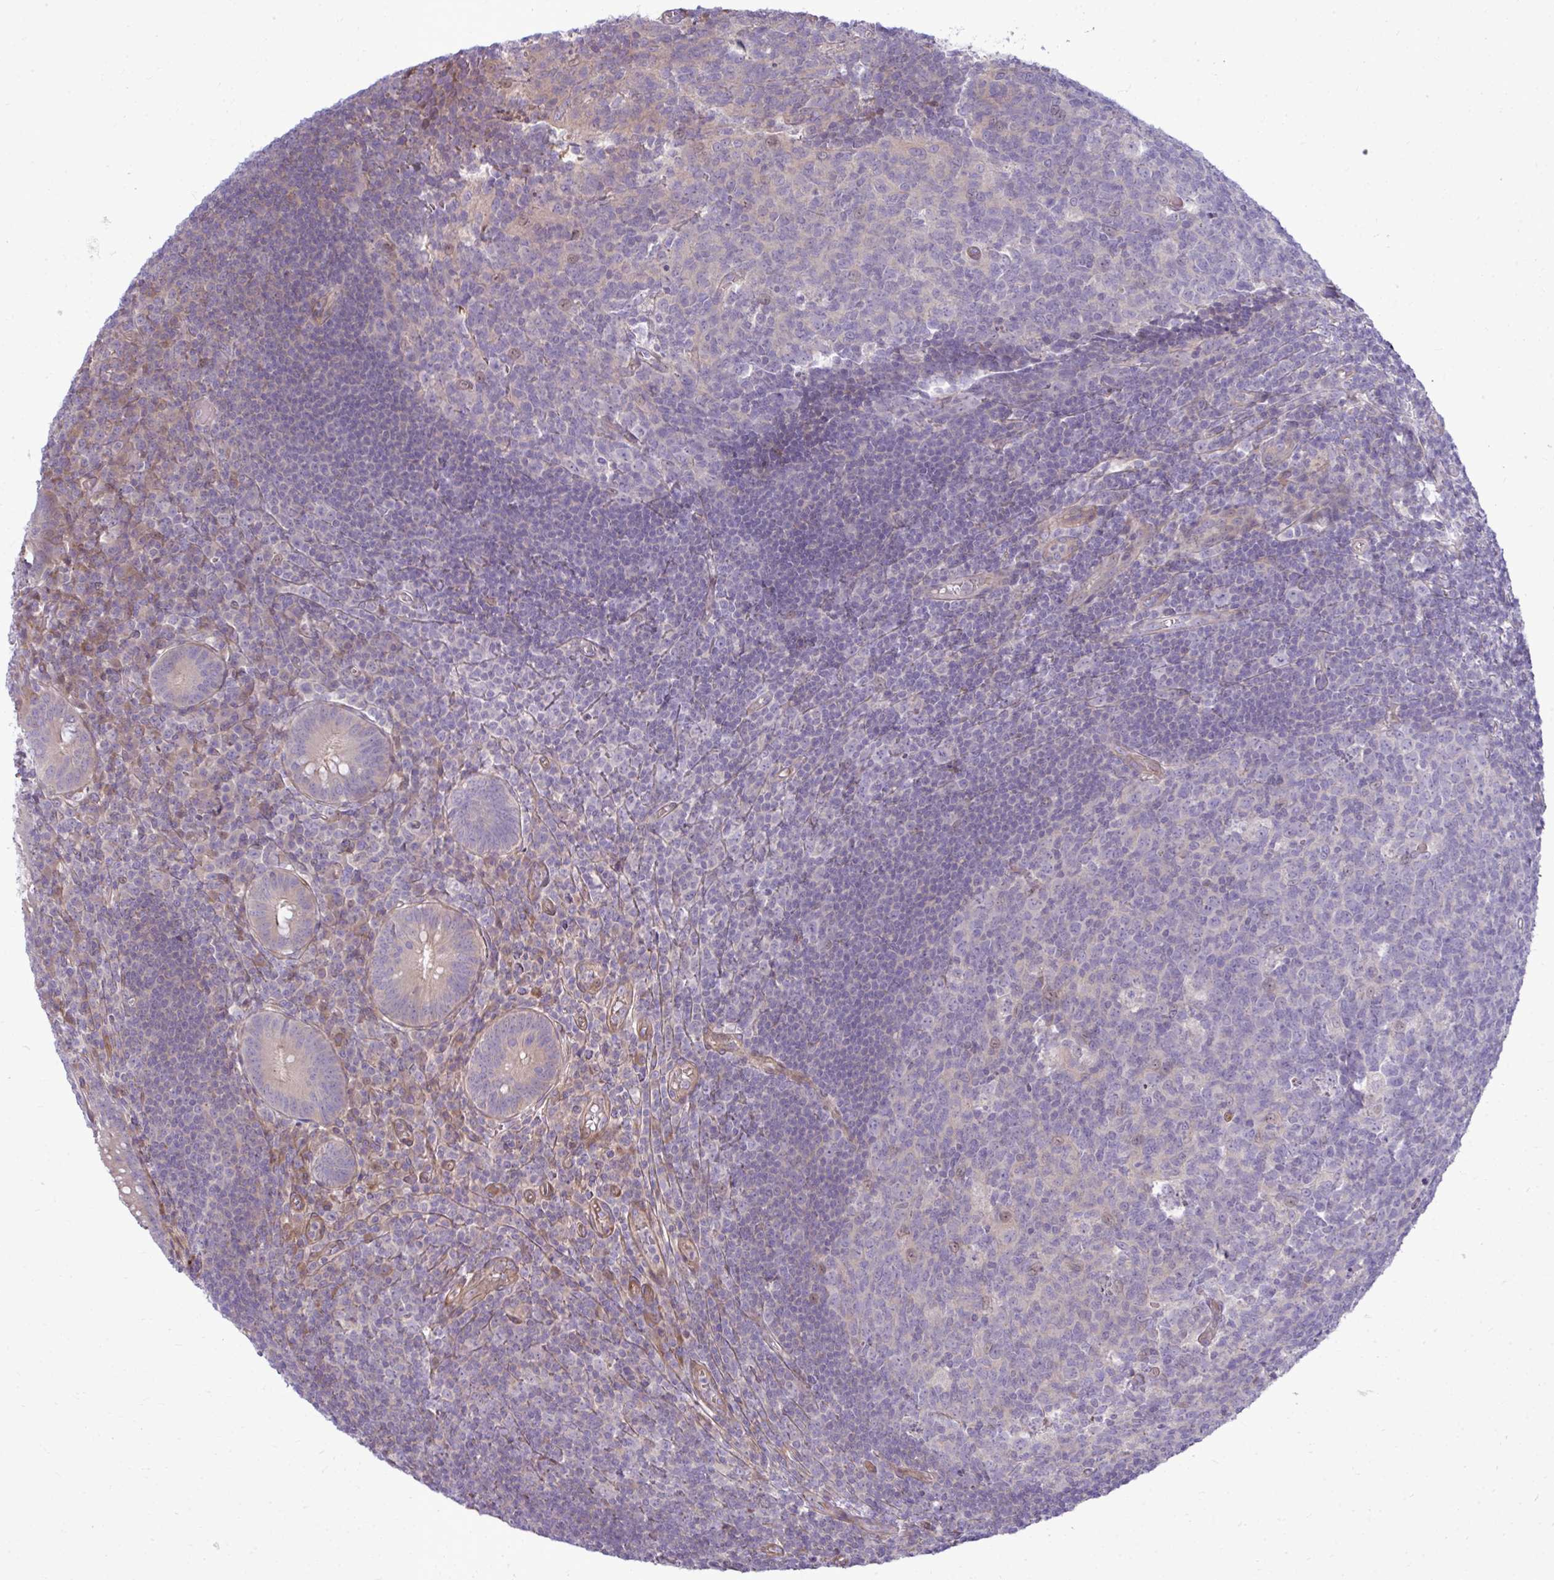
{"staining": {"intensity": "strong", "quantity": "25%-75%", "location": "cytoplasmic/membranous"}, "tissue": "appendix", "cell_type": "Glandular cells", "image_type": "normal", "snomed": [{"axis": "morphology", "description": "Normal tissue, NOS"}, {"axis": "topography", "description": "Appendix"}], "caption": "Brown immunohistochemical staining in normal appendix reveals strong cytoplasmic/membranous staining in about 25%-75% of glandular cells.", "gene": "ZSCAN9", "patient": {"sex": "male", "age": 18}}